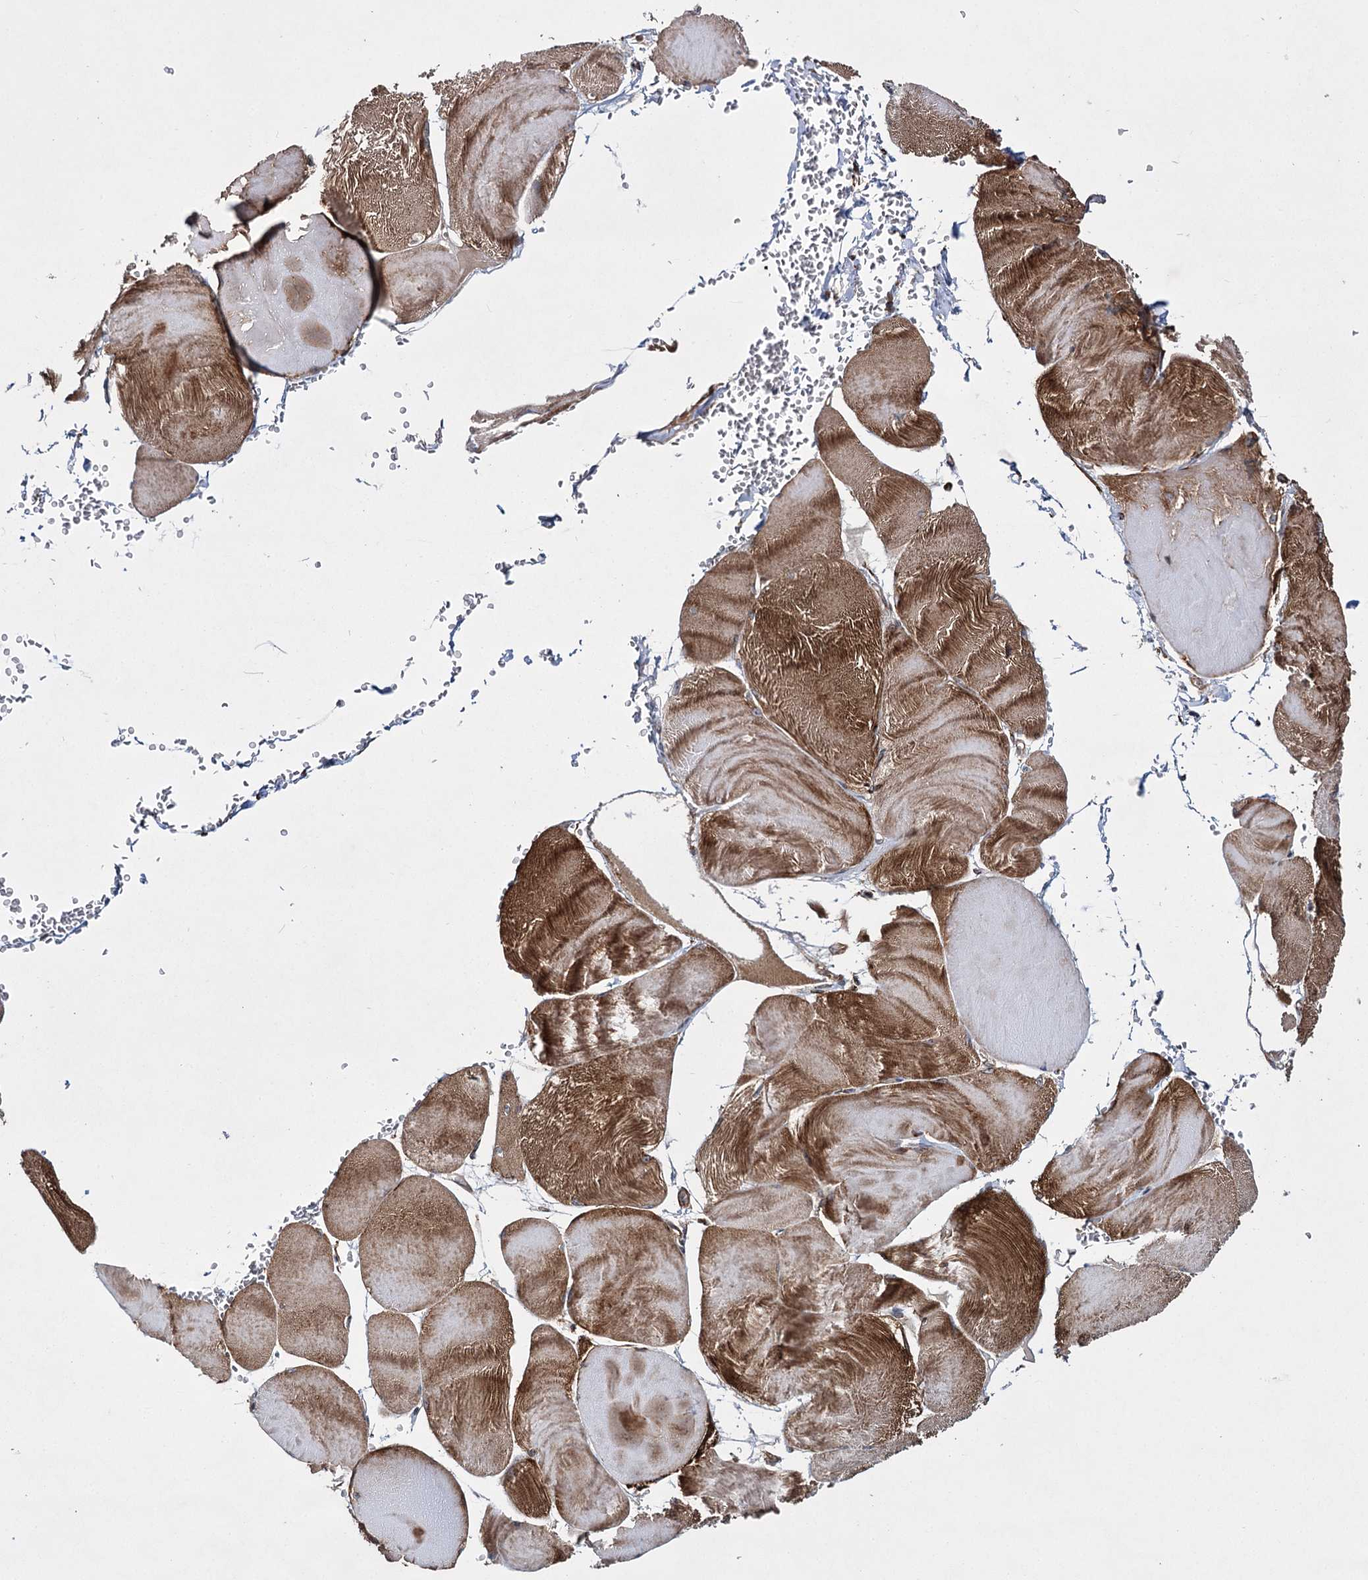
{"staining": {"intensity": "moderate", "quantity": ">75%", "location": "cytoplasmic/membranous"}, "tissue": "skeletal muscle", "cell_type": "Myocytes", "image_type": "normal", "snomed": [{"axis": "morphology", "description": "Normal tissue, NOS"}, {"axis": "morphology", "description": "Basal cell carcinoma"}, {"axis": "topography", "description": "Skeletal muscle"}], "caption": "DAB (3,3'-diaminobenzidine) immunohistochemical staining of benign human skeletal muscle exhibits moderate cytoplasmic/membranous protein staining in about >75% of myocytes.", "gene": "HECTD2", "patient": {"sex": "female", "age": 64}}